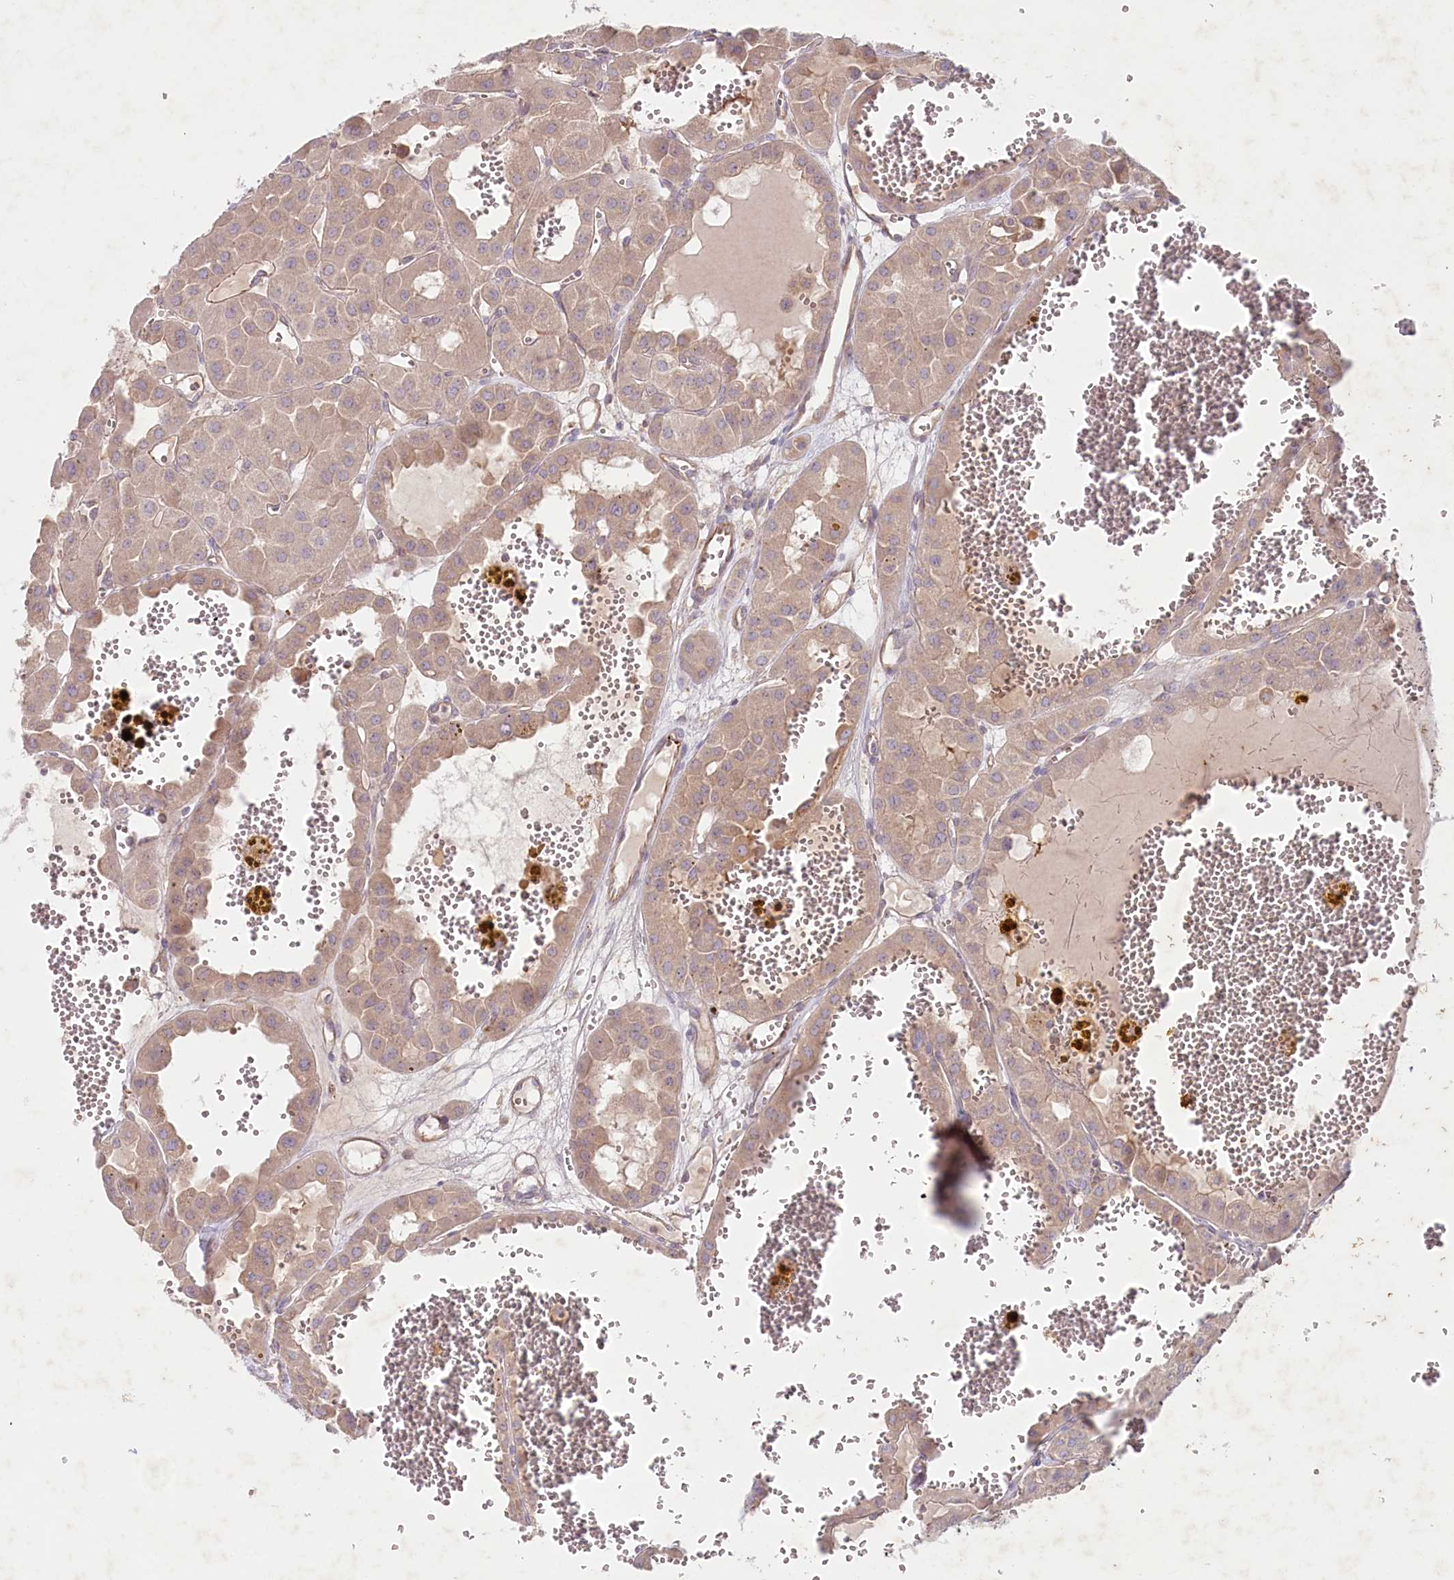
{"staining": {"intensity": "weak", "quantity": ">75%", "location": "cytoplasmic/membranous"}, "tissue": "renal cancer", "cell_type": "Tumor cells", "image_type": "cancer", "snomed": [{"axis": "morphology", "description": "Carcinoma, NOS"}, {"axis": "topography", "description": "Kidney"}], "caption": "A photomicrograph showing weak cytoplasmic/membranous staining in about >75% of tumor cells in renal carcinoma, as visualized by brown immunohistochemical staining.", "gene": "TNIP1", "patient": {"sex": "female", "age": 75}}